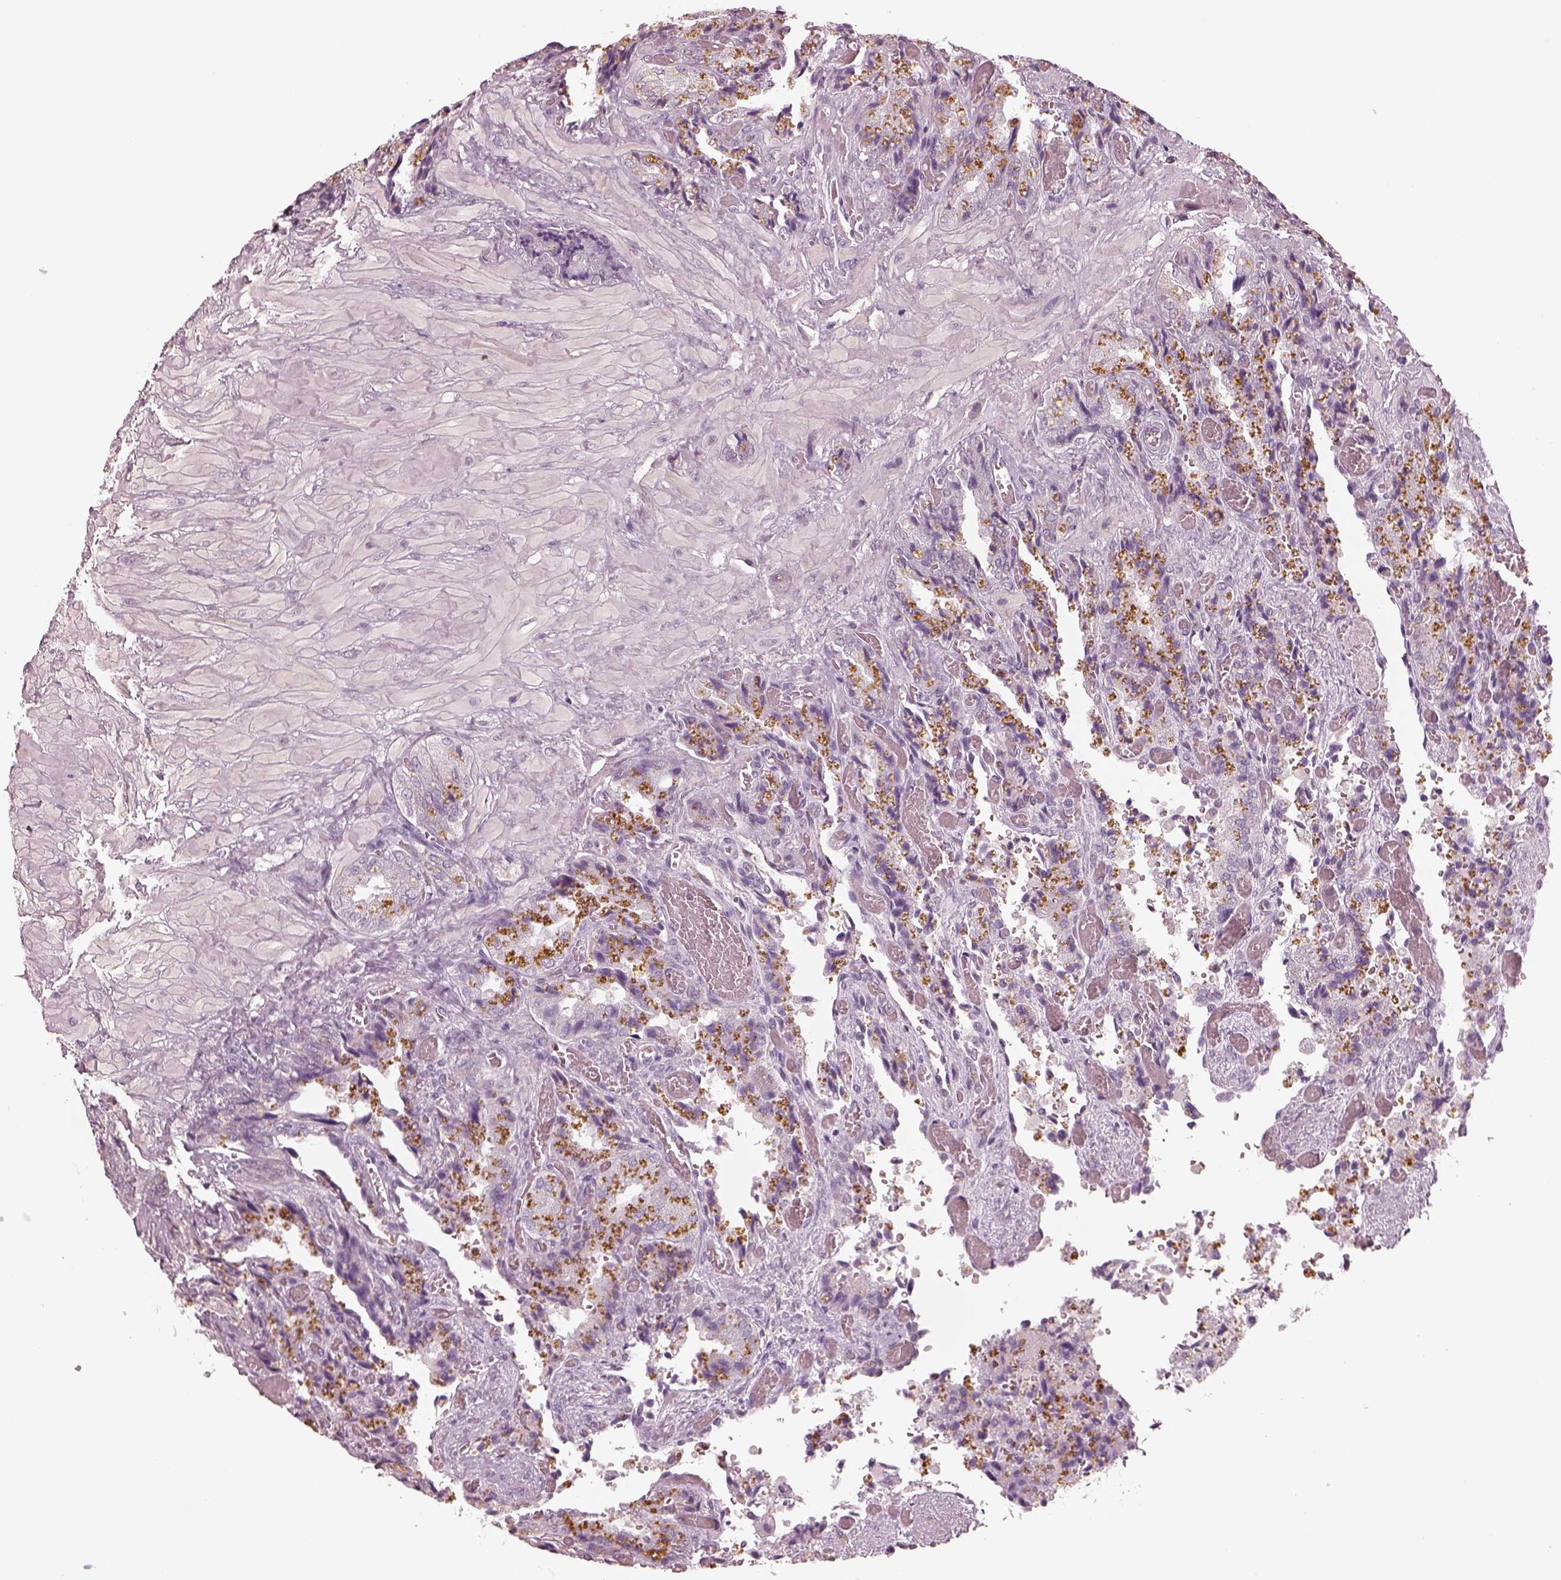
{"staining": {"intensity": "negative", "quantity": "none", "location": "none"}, "tissue": "seminal vesicle", "cell_type": "Glandular cells", "image_type": "normal", "snomed": [{"axis": "morphology", "description": "Normal tissue, NOS"}, {"axis": "topography", "description": "Seminal veicle"}], "caption": "Seminal vesicle was stained to show a protein in brown. There is no significant expression in glandular cells. Brightfield microscopy of immunohistochemistry (IHC) stained with DAB (brown) and hematoxylin (blue), captured at high magnification.", "gene": "EGR4", "patient": {"sex": "male", "age": 57}}